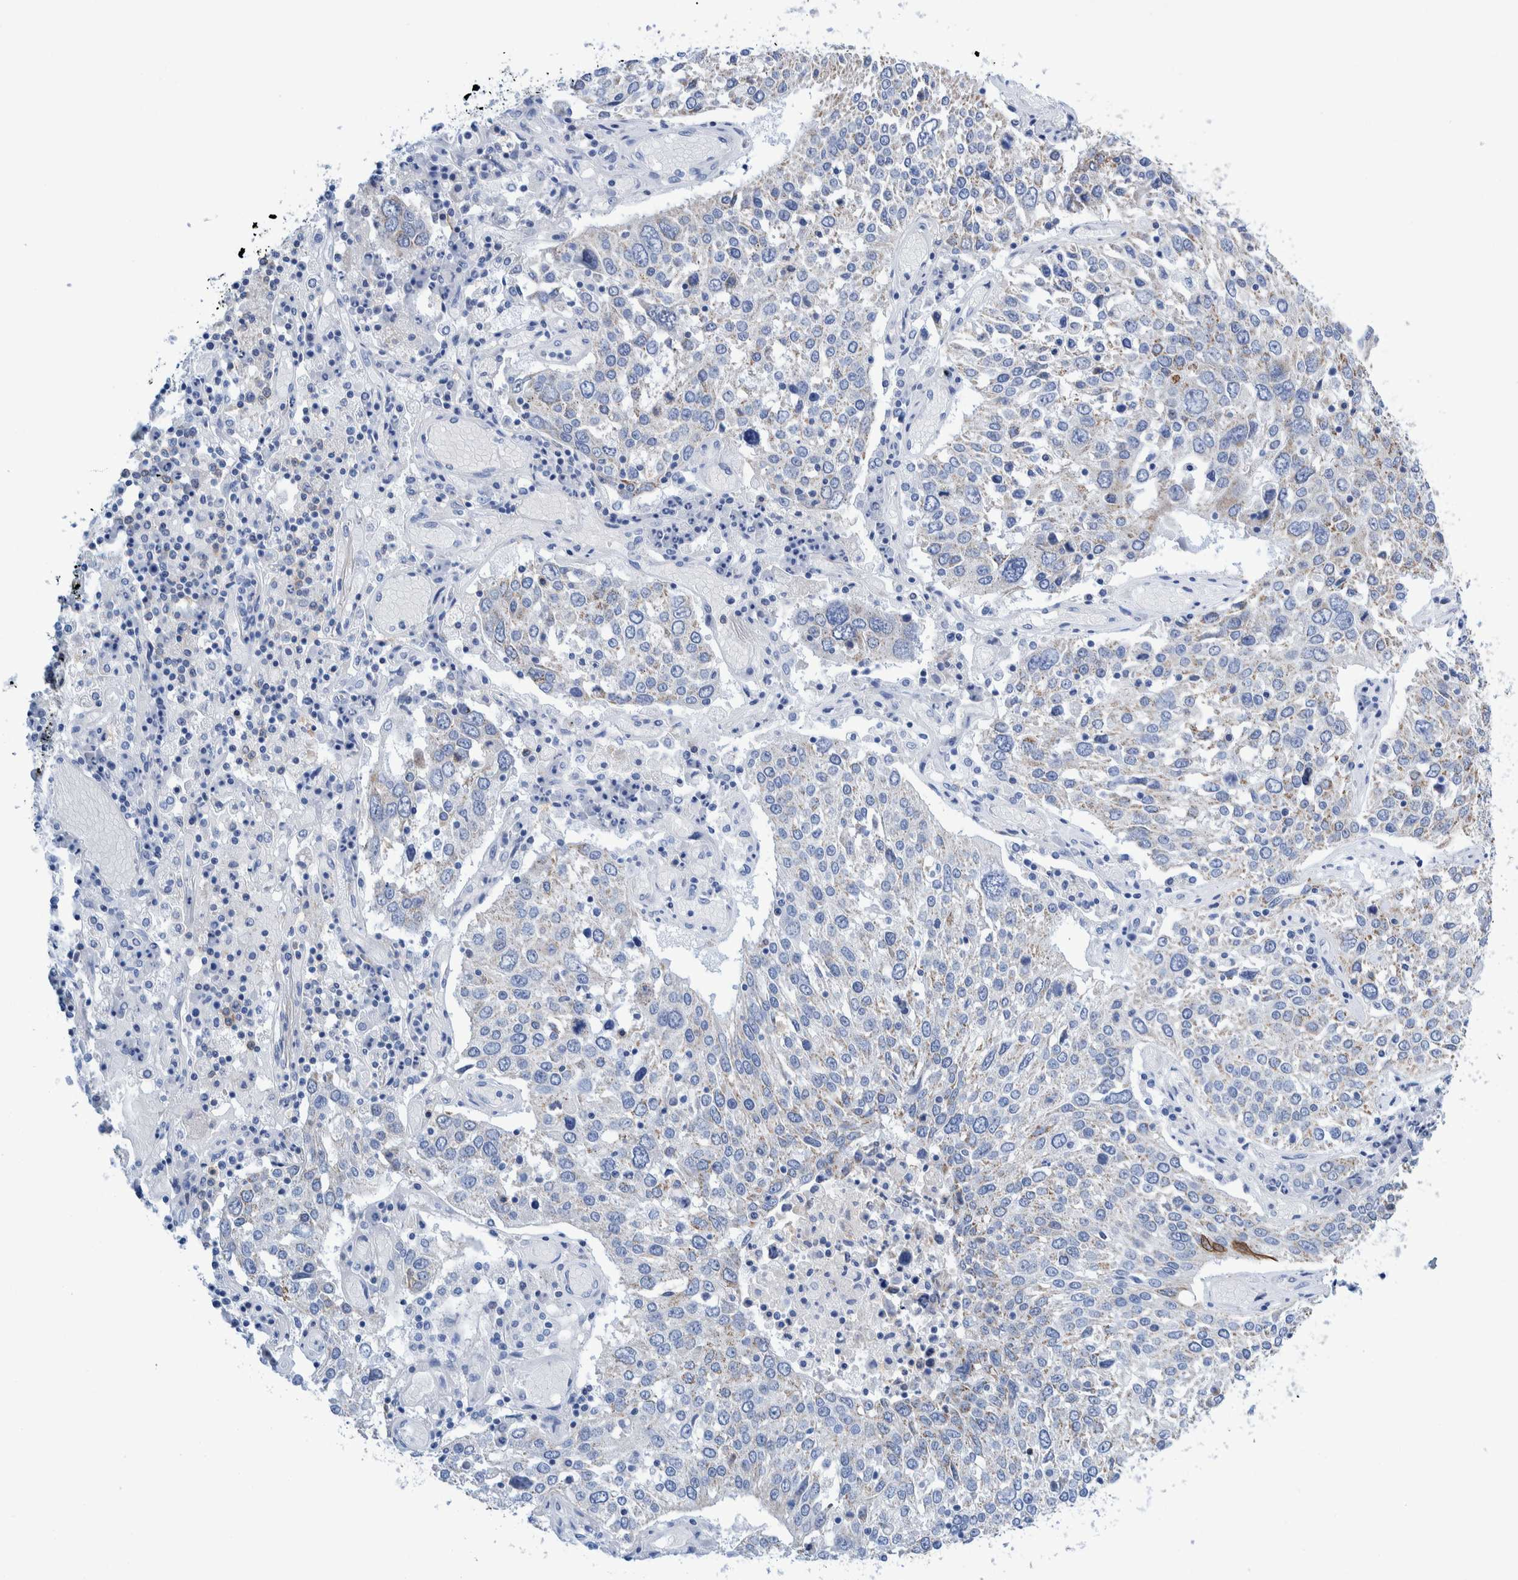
{"staining": {"intensity": "negative", "quantity": "none", "location": "none"}, "tissue": "lung cancer", "cell_type": "Tumor cells", "image_type": "cancer", "snomed": [{"axis": "morphology", "description": "Squamous cell carcinoma, NOS"}, {"axis": "topography", "description": "Lung"}], "caption": "Immunohistochemical staining of lung cancer (squamous cell carcinoma) exhibits no significant positivity in tumor cells.", "gene": "KRT14", "patient": {"sex": "male", "age": 65}}